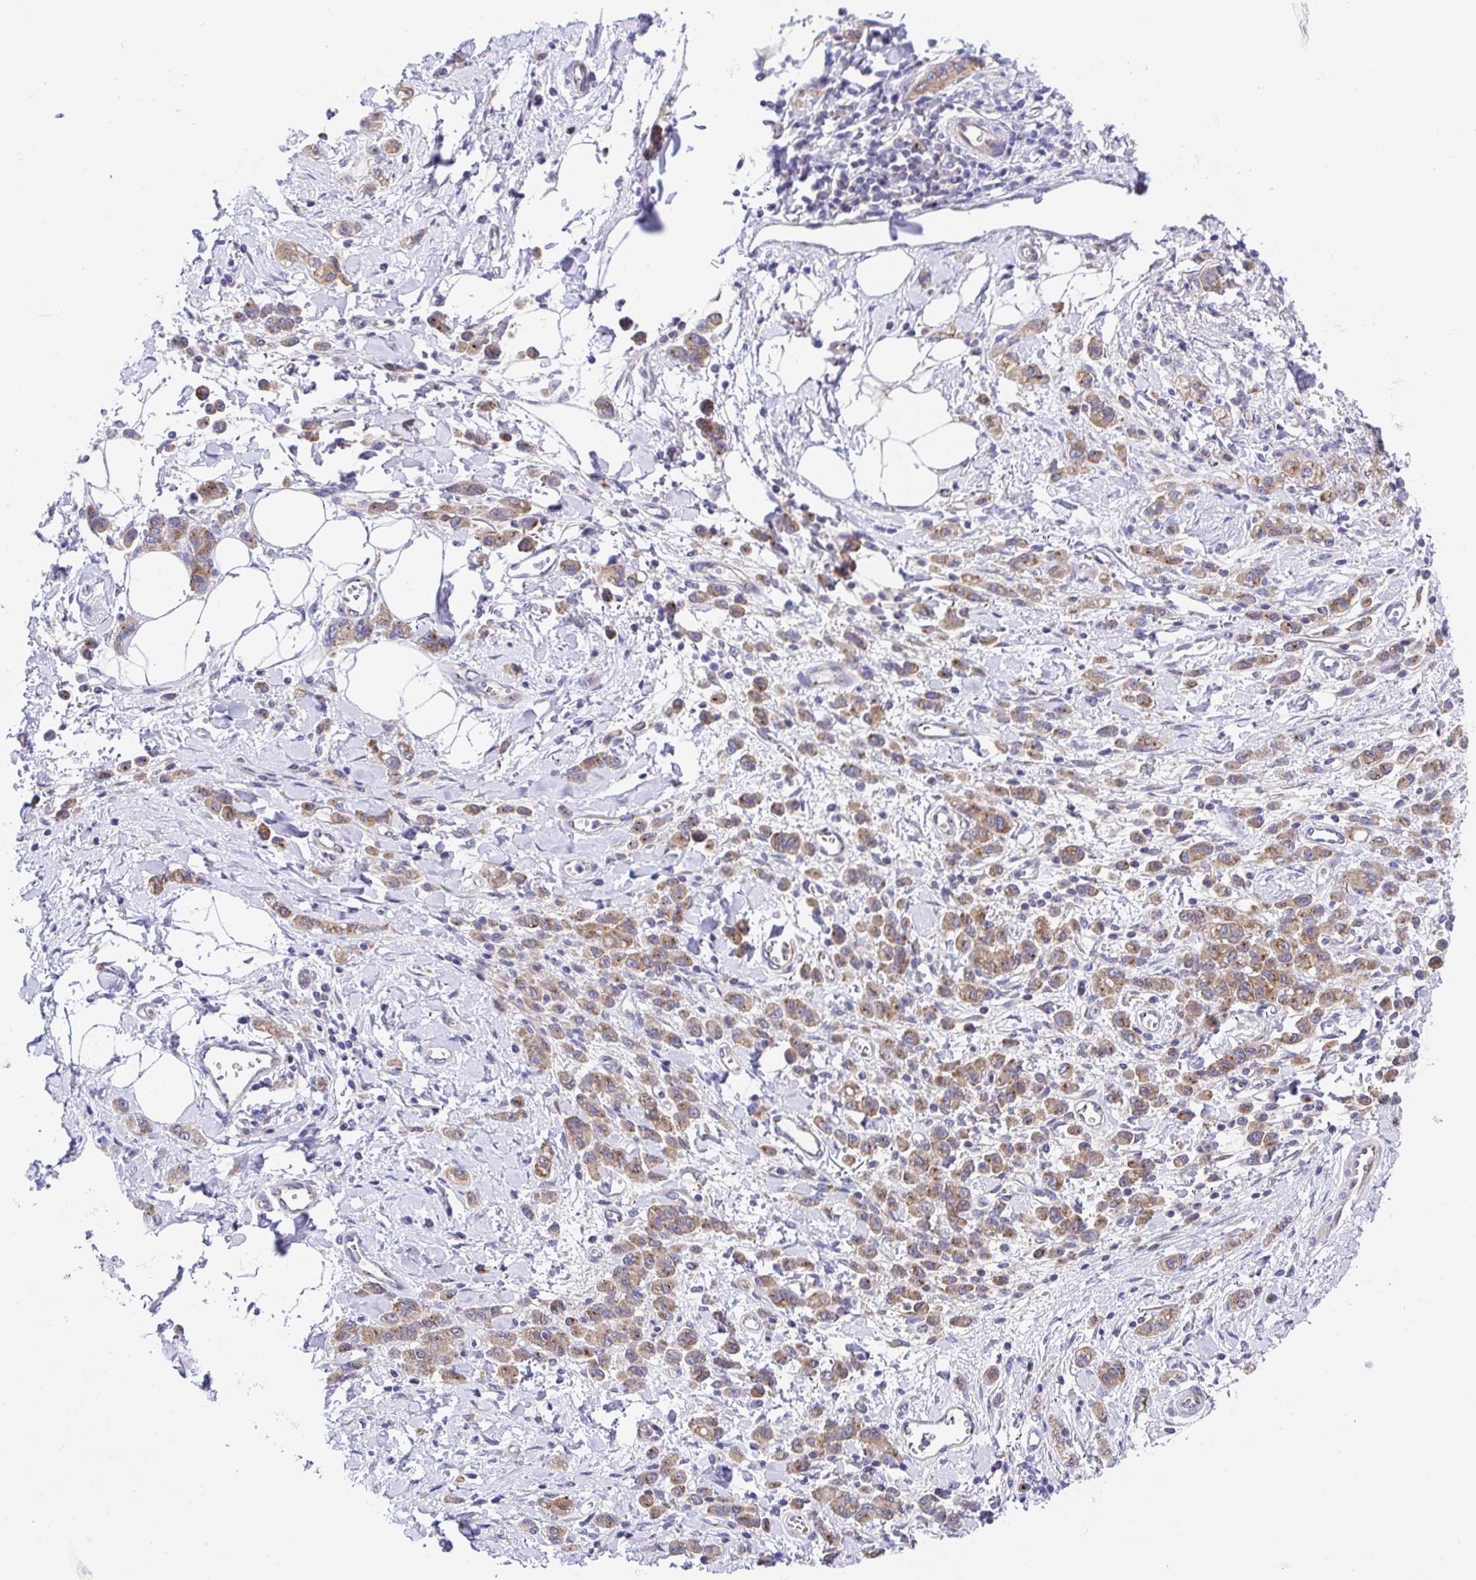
{"staining": {"intensity": "moderate", "quantity": ">75%", "location": "cytoplasmic/membranous"}, "tissue": "stomach cancer", "cell_type": "Tumor cells", "image_type": "cancer", "snomed": [{"axis": "morphology", "description": "Adenocarcinoma, NOS"}, {"axis": "topography", "description": "Stomach"}], "caption": "Immunohistochemical staining of human stomach cancer (adenocarcinoma) demonstrates medium levels of moderate cytoplasmic/membranous protein expression in about >75% of tumor cells.", "gene": "GOLGA1", "patient": {"sex": "male", "age": 77}}